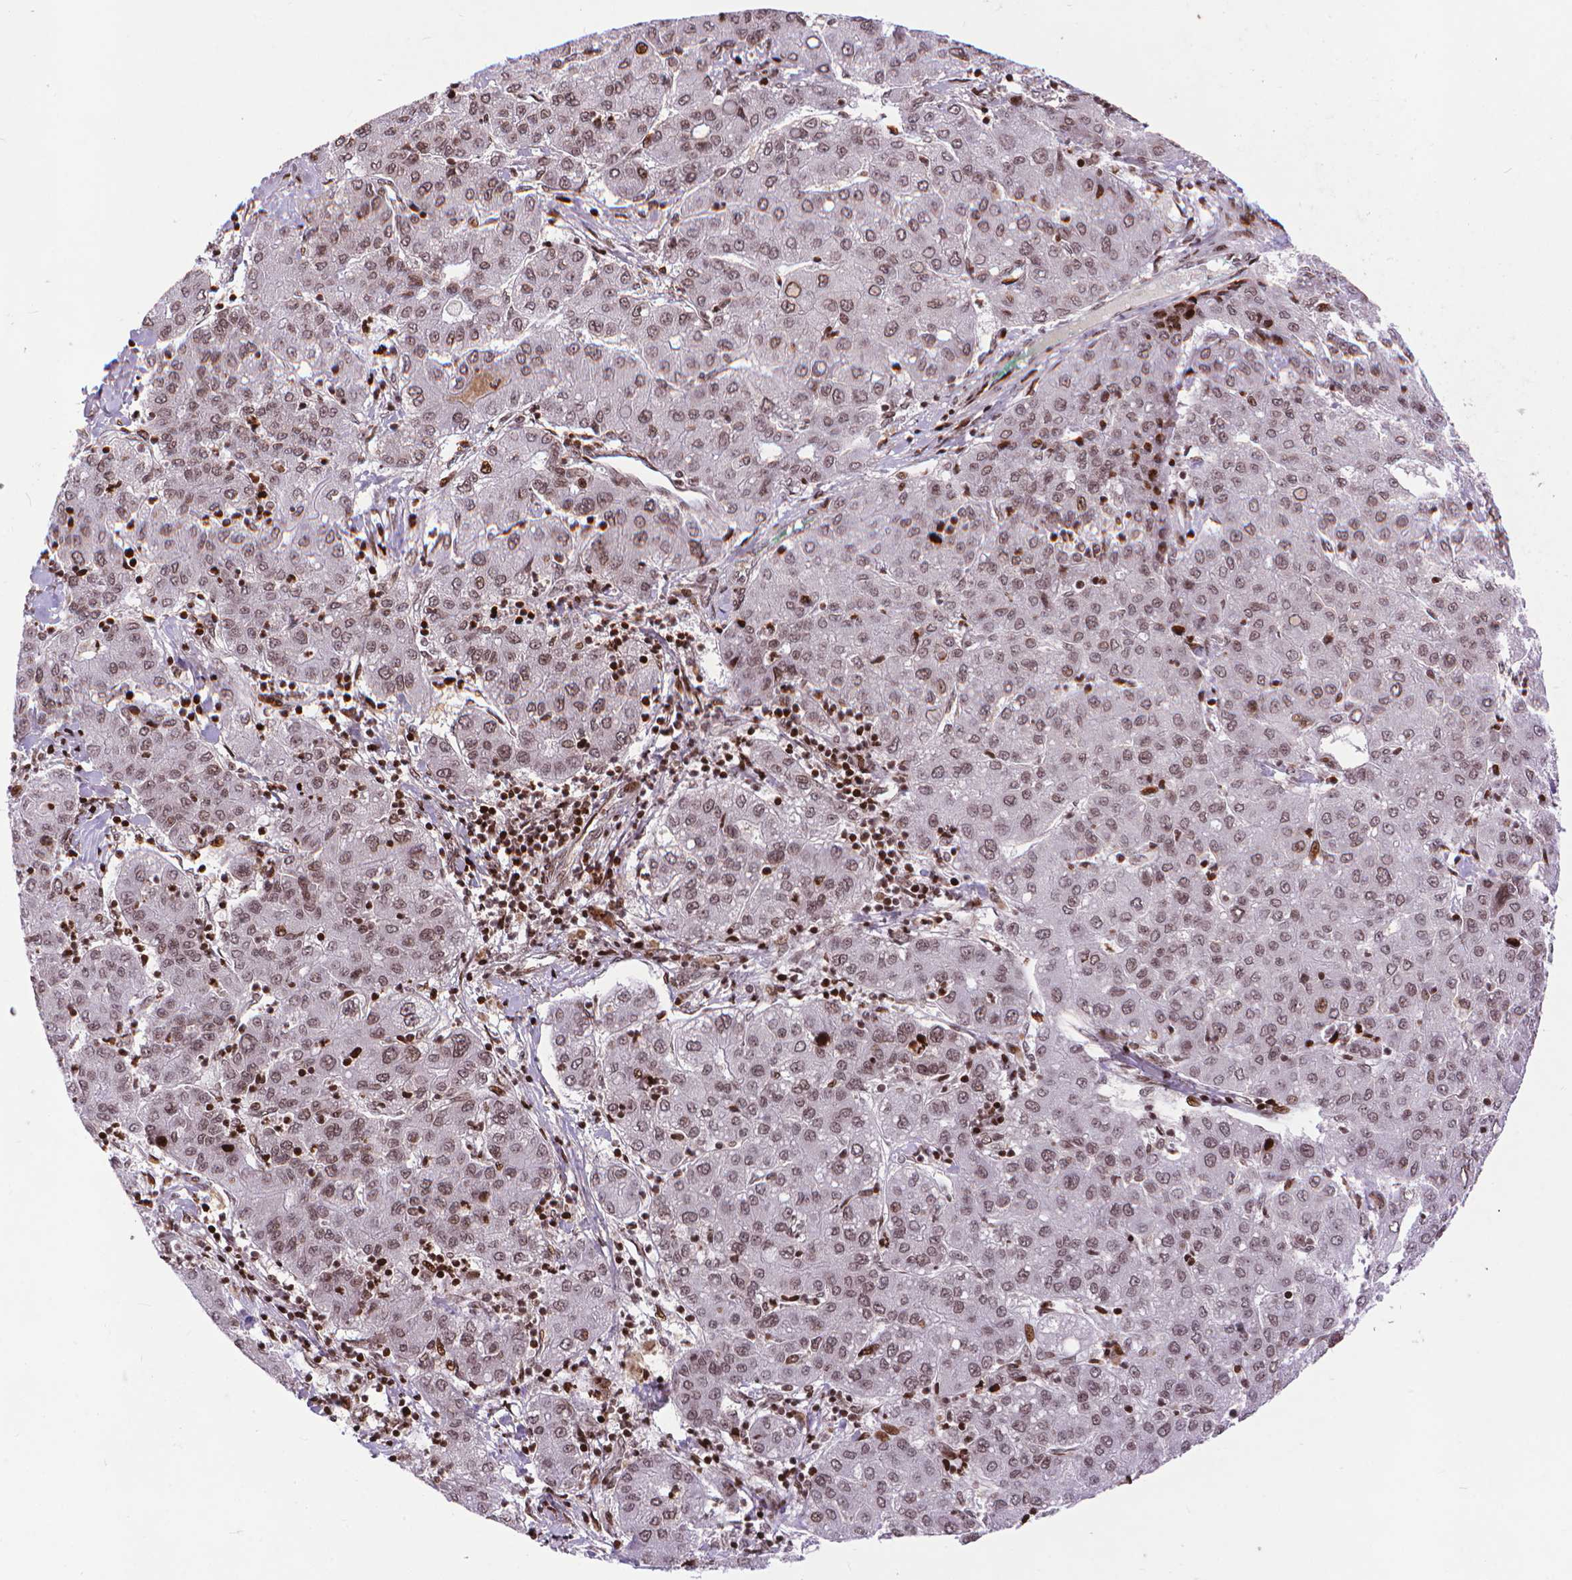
{"staining": {"intensity": "weak", "quantity": "25%-75%", "location": "nuclear"}, "tissue": "liver cancer", "cell_type": "Tumor cells", "image_type": "cancer", "snomed": [{"axis": "morphology", "description": "Carcinoma, Hepatocellular, NOS"}, {"axis": "topography", "description": "Liver"}], "caption": "A brown stain shows weak nuclear expression of a protein in hepatocellular carcinoma (liver) tumor cells.", "gene": "AMER1", "patient": {"sex": "male", "age": 65}}